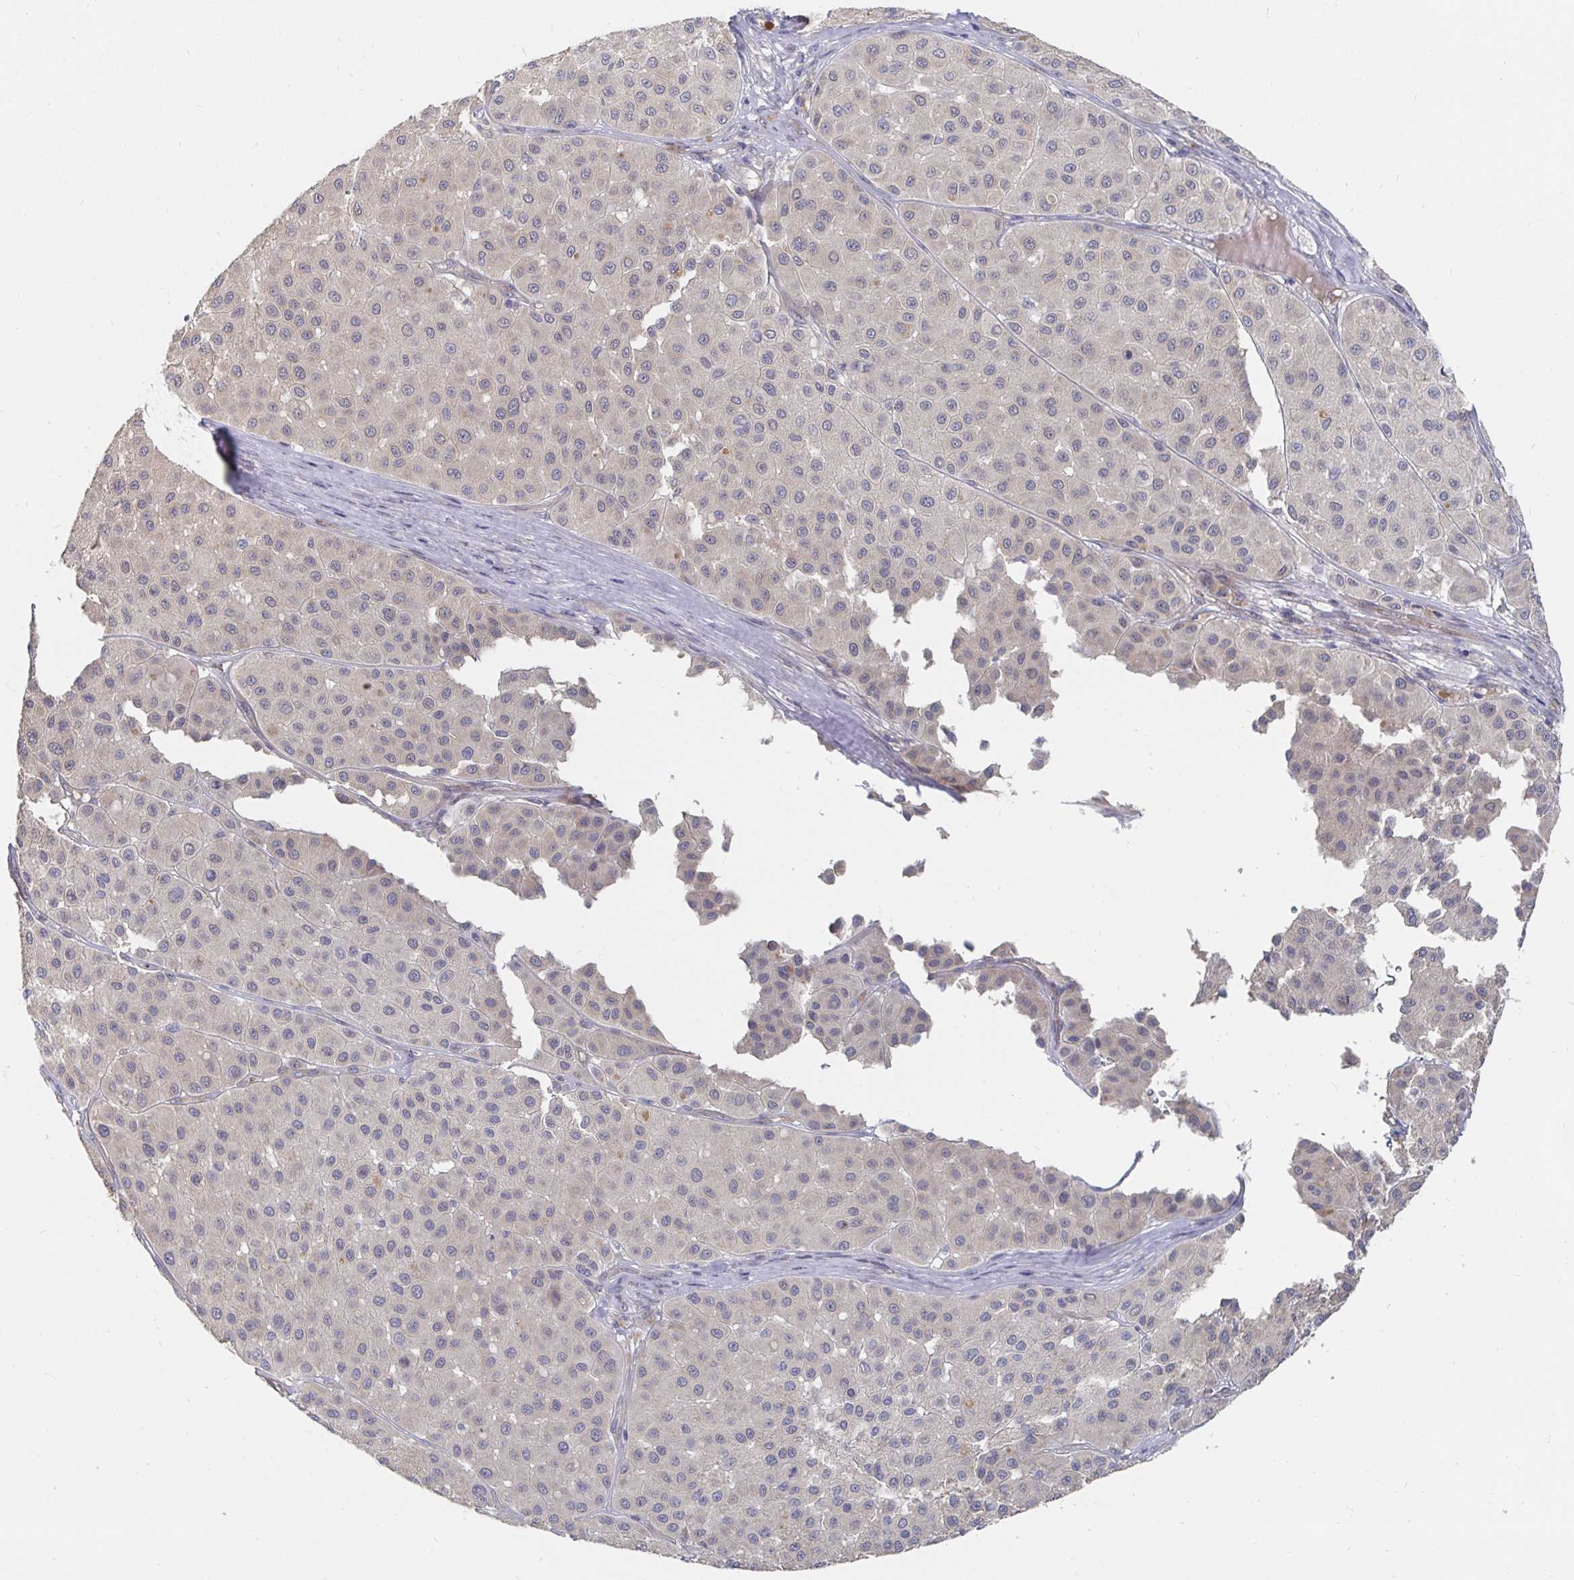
{"staining": {"intensity": "negative", "quantity": "none", "location": "none"}, "tissue": "melanoma", "cell_type": "Tumor cells", "image_type": "cancer", "snomed": [{"axis": "morphology", "description": "Malignant melanoma, Metastatic site"}, {"axis": "topography", "description": "Smooth muscle"}], "caption": "Immunohistochemical staining of melanoma displays no significant expression in tumor cells. (DAB (3,3'-diaminobenzidine) immunohistochemistry (IHC) visualized using brightfield microscopy, high magnification).", "gene": "MEIS1", "patient": {"sex": "male", "age": 41}}